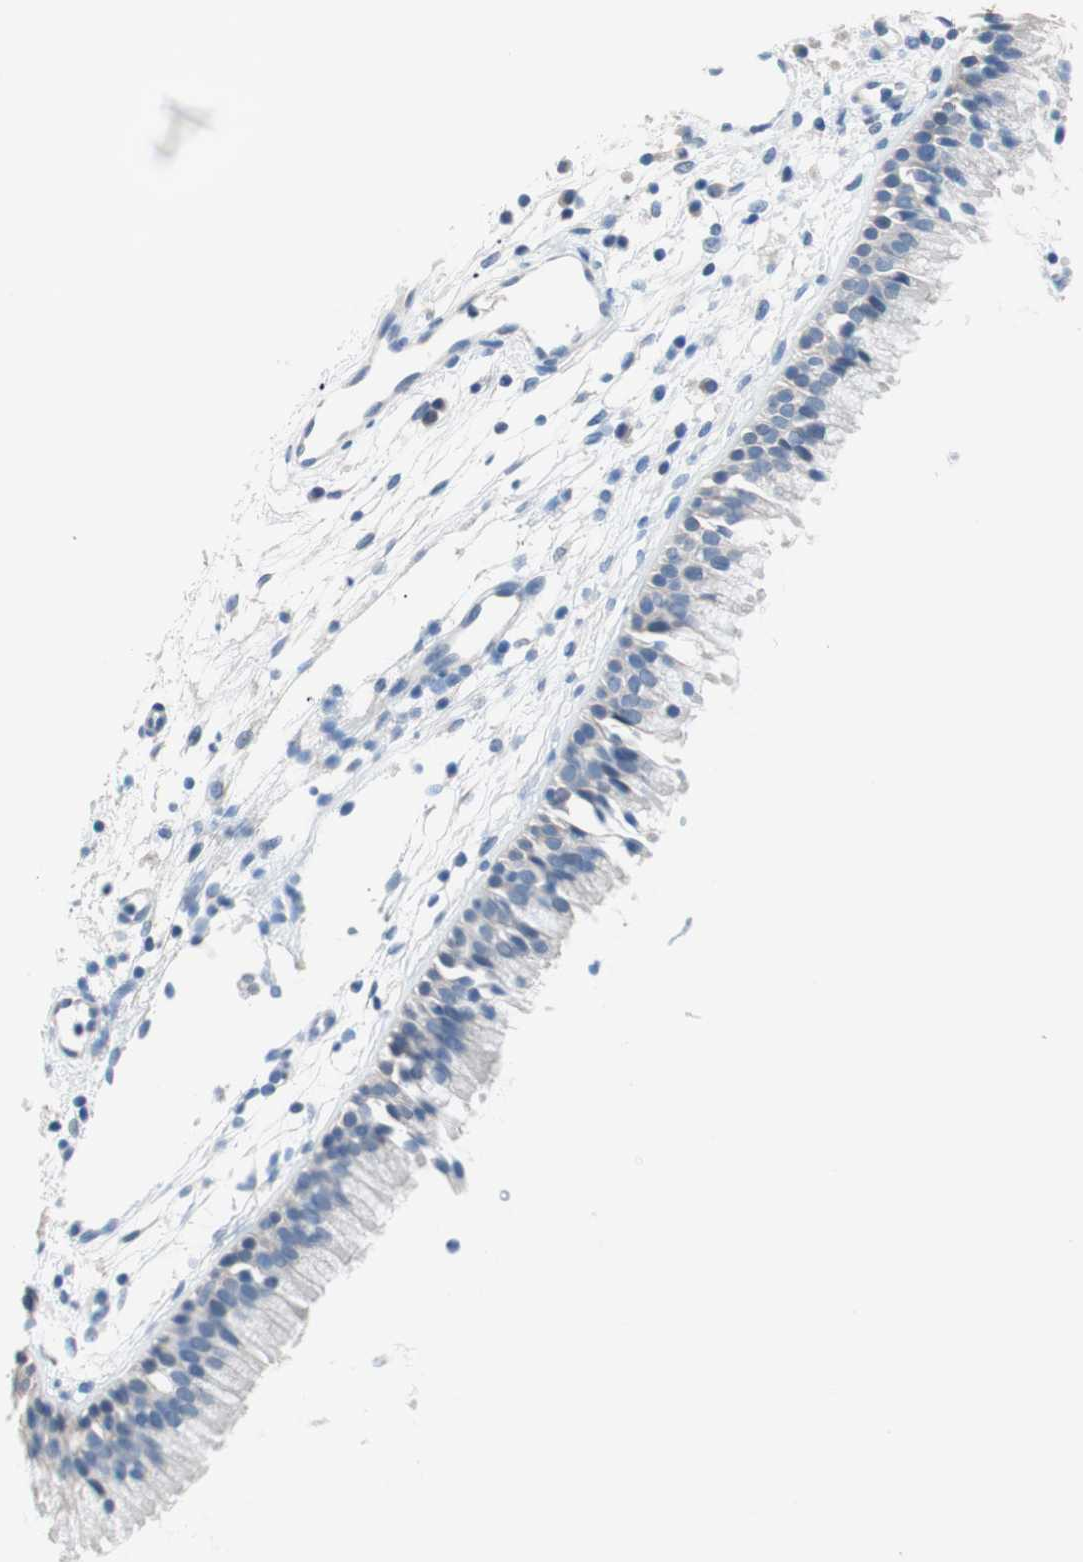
{"staining": {"intensity": "negative", "quantity": "none", "location": "none"}, "tissue": "nasopharynx", "cell_type": "Respiratory epithelial cells", "image_type": "normal", "snomed": [{"axis": "morphology", "description": "Normal tissue, NOS"}, {"axis": "topography", "description": "Nasopharynx"}], "caption": "Respiratory epithelial cells show no significant protein positivity in normal nasopharynx.", "gene": "VIL1", "patient": {"sex": "male", "age": 21}}